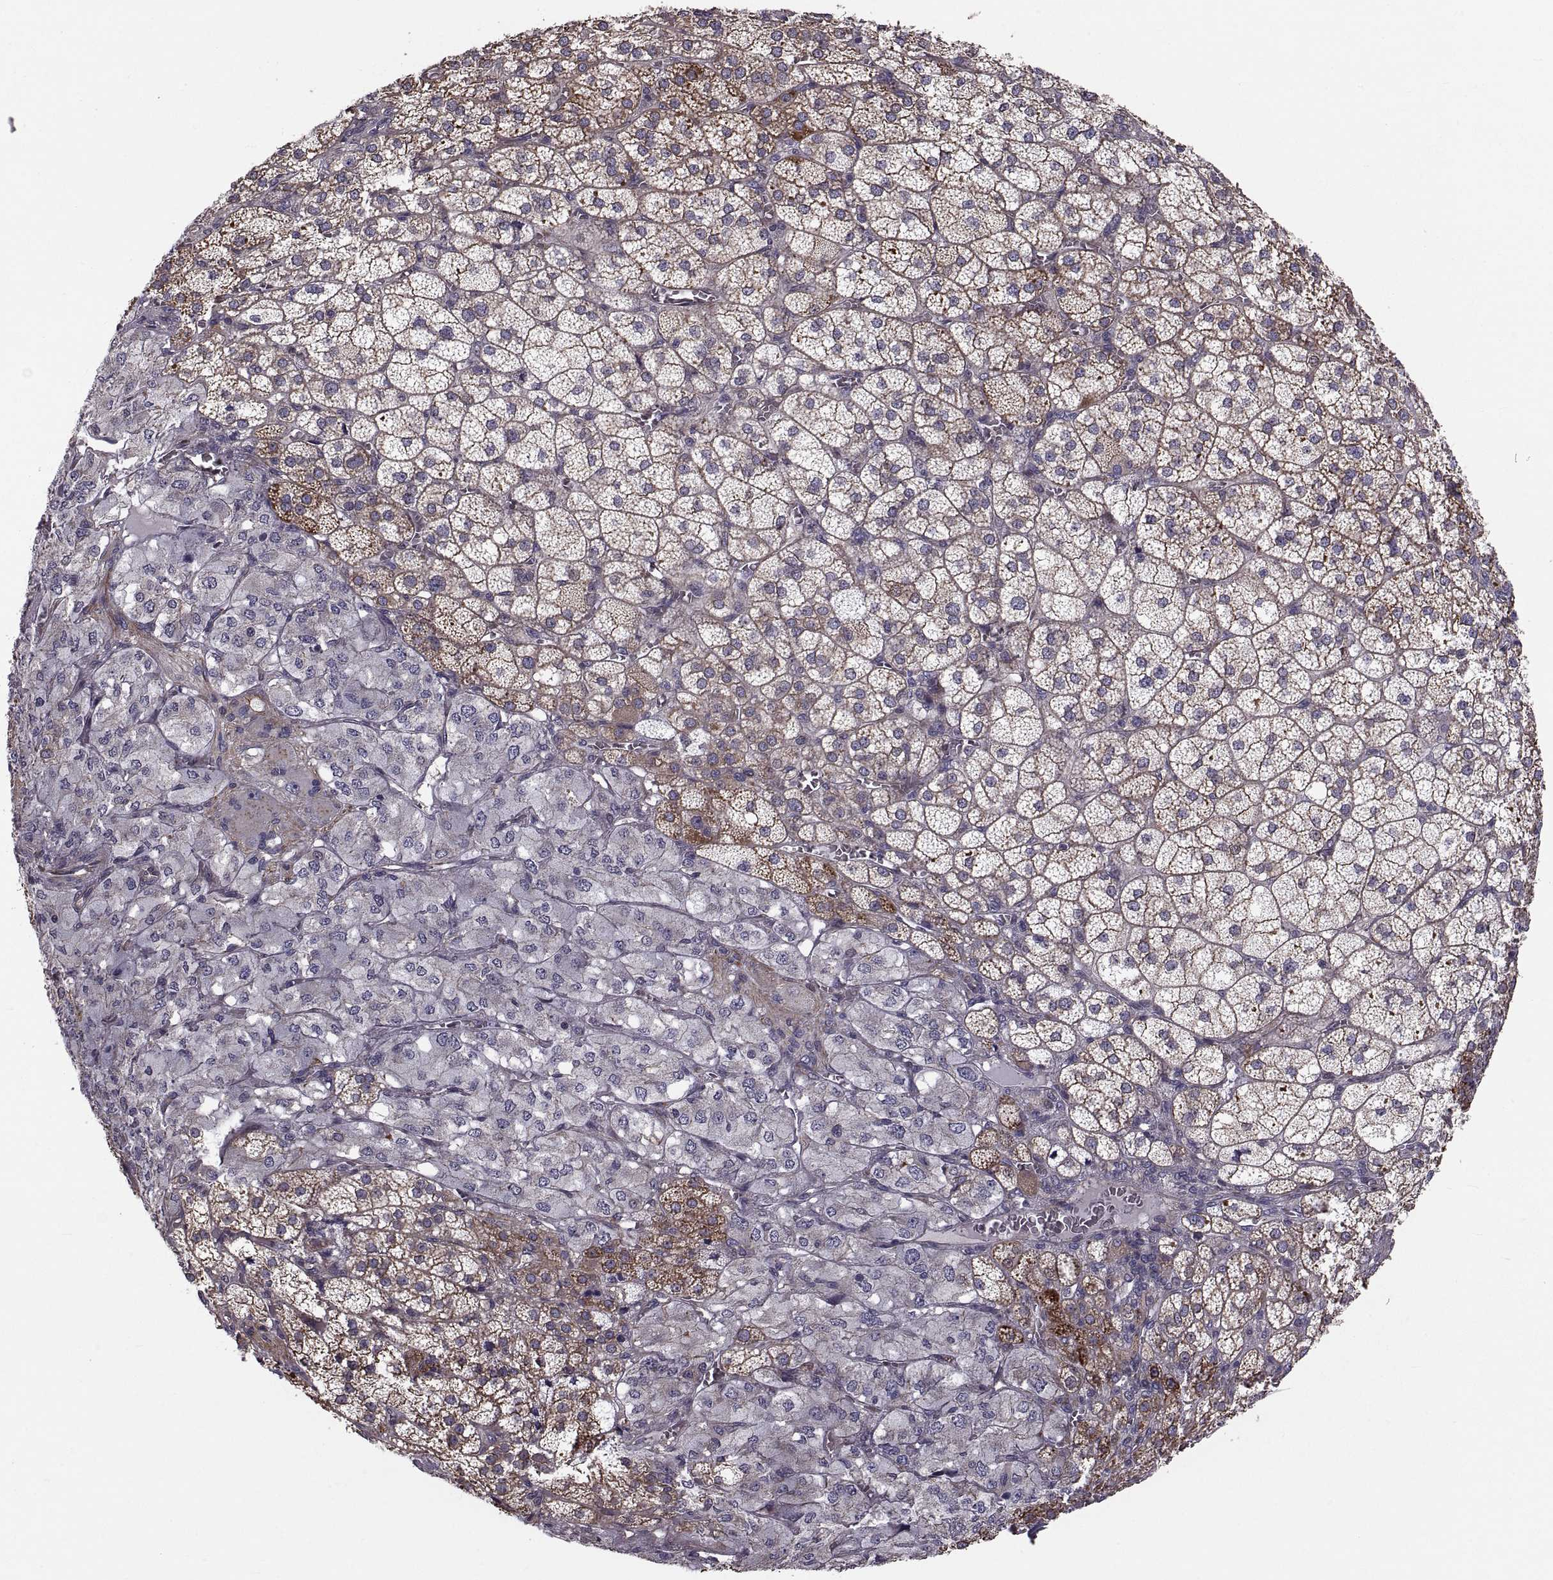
{"staining": {"intensity": "strong", "quantity": "25%-75%", "location": "cytoplasmic/membranous"}, "tissue": "adrenal gland", "cell_type": "Glandular cells", "image_type": "normal", "snomed": [{"axis": "morphology", "description": "Normal tissue, NOS"}, {"axis": "topography", "description": "Adrenal gland"}], "caption": "Protein expression analysis of benign adrenal gland displays strong cytoplasmic/membranous positivity in approximately 25%-75% of glandular cells.", "gene": "PMM2", "patient": {"sex": "female", "age": 60}}